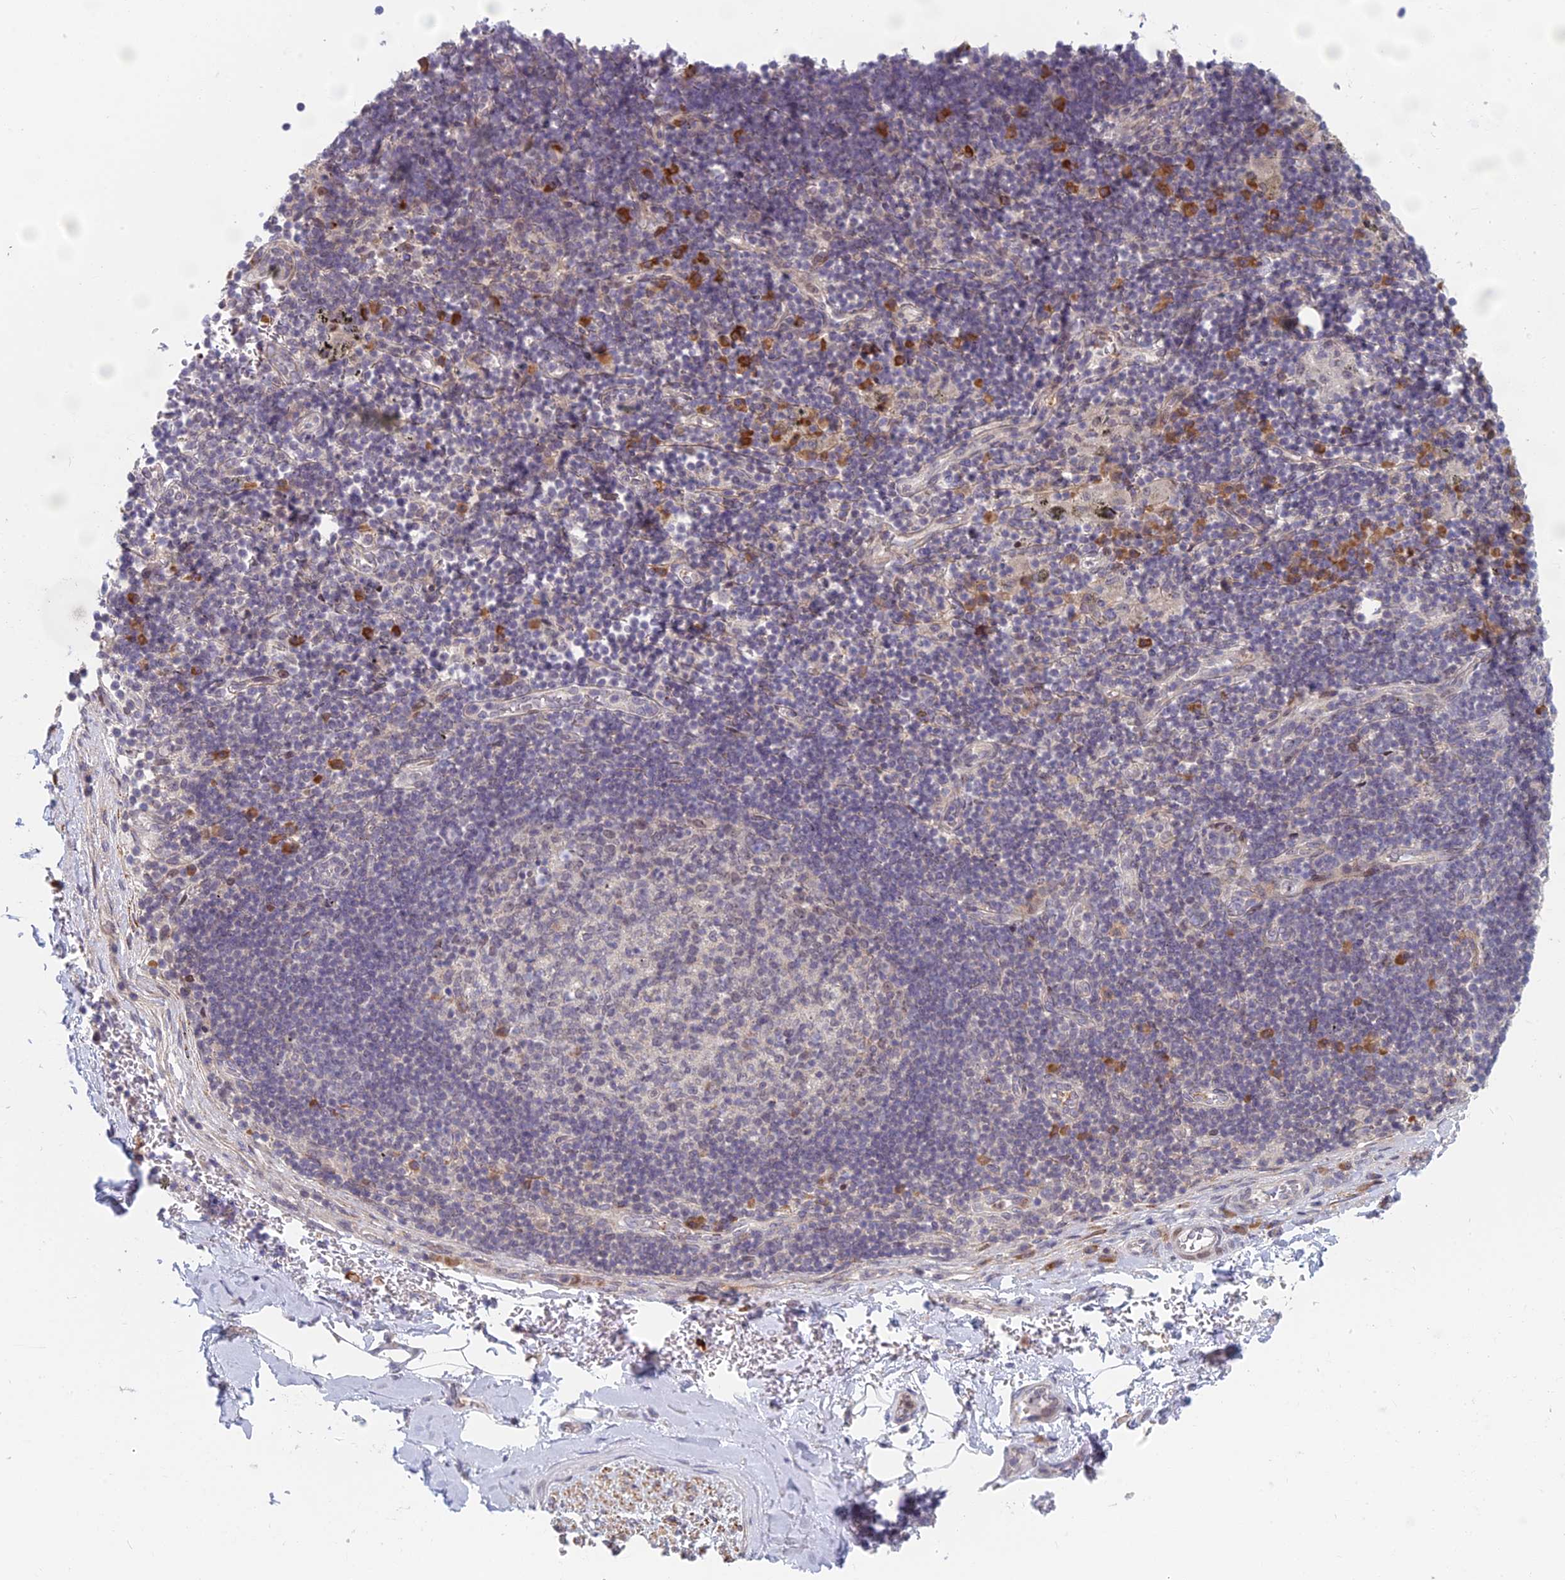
{"staining": {"intensity": "negative", "quantity": "none", "location": "none"}, "tissue": "adipose tissue", "cell_type": "Adipocytes", "image_type": "normal", "snomed": [{"axis": "morphology", "description": "Normal tissue, NOS"}, {"axis": "topography", "description": "Lymph node"}, {"axis": "topography", "description": "Cartilage tissue"}, {"axis": "topography", "description": "Bronchus"}], "caption": "Immunohistochemistry (IHC) of unremarkable adipose tissue reveals no expression in adipocytes. (DAB immunohistochemistry (IHC) with hematoxylin counter stain).", "gene": "PPP1R26", "patient": {"sex": "male", "age": 63}}